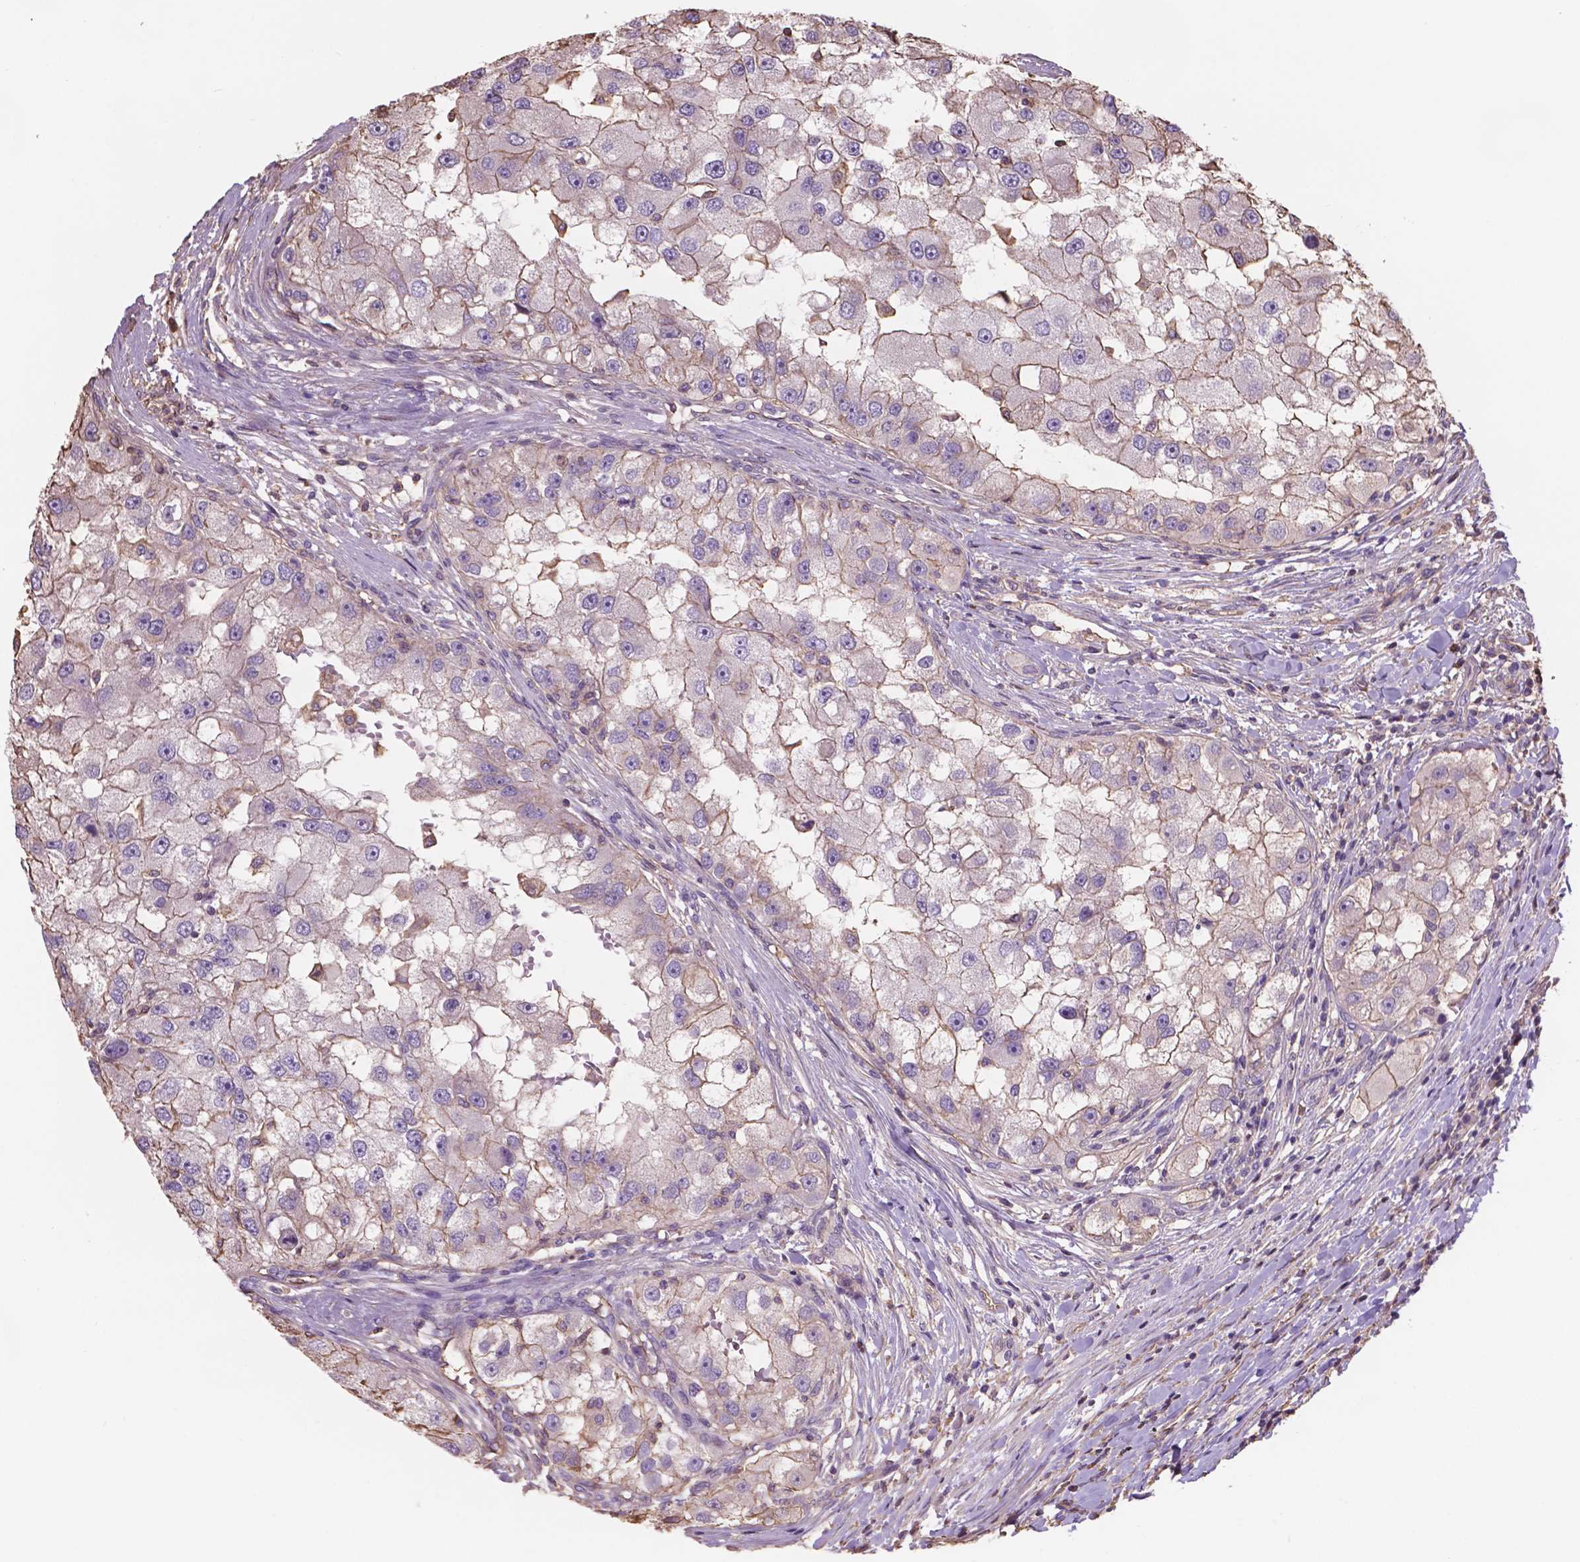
{"staining": {"intensity": "moderate", "quantity": ">75%", "location": "cytoplasmic/membranous"}, "tissue": "renal cancer", "cell_type": "Tumor cells", "image_type": "cancer", "snomed": [{"axis": "morphology", "description": "Adenocarcinoma, NOS"}, {"axis": "topography", "description": "Kidney"}], "caption": "Protein expression analysis of renal cancer (adenocarcinoma) shows moderate cytoplasmic/membranous staining in approximately >75% of tumor cells.", "gene": "NIPA2", "patient": {"sex": "male", "age": 63}}